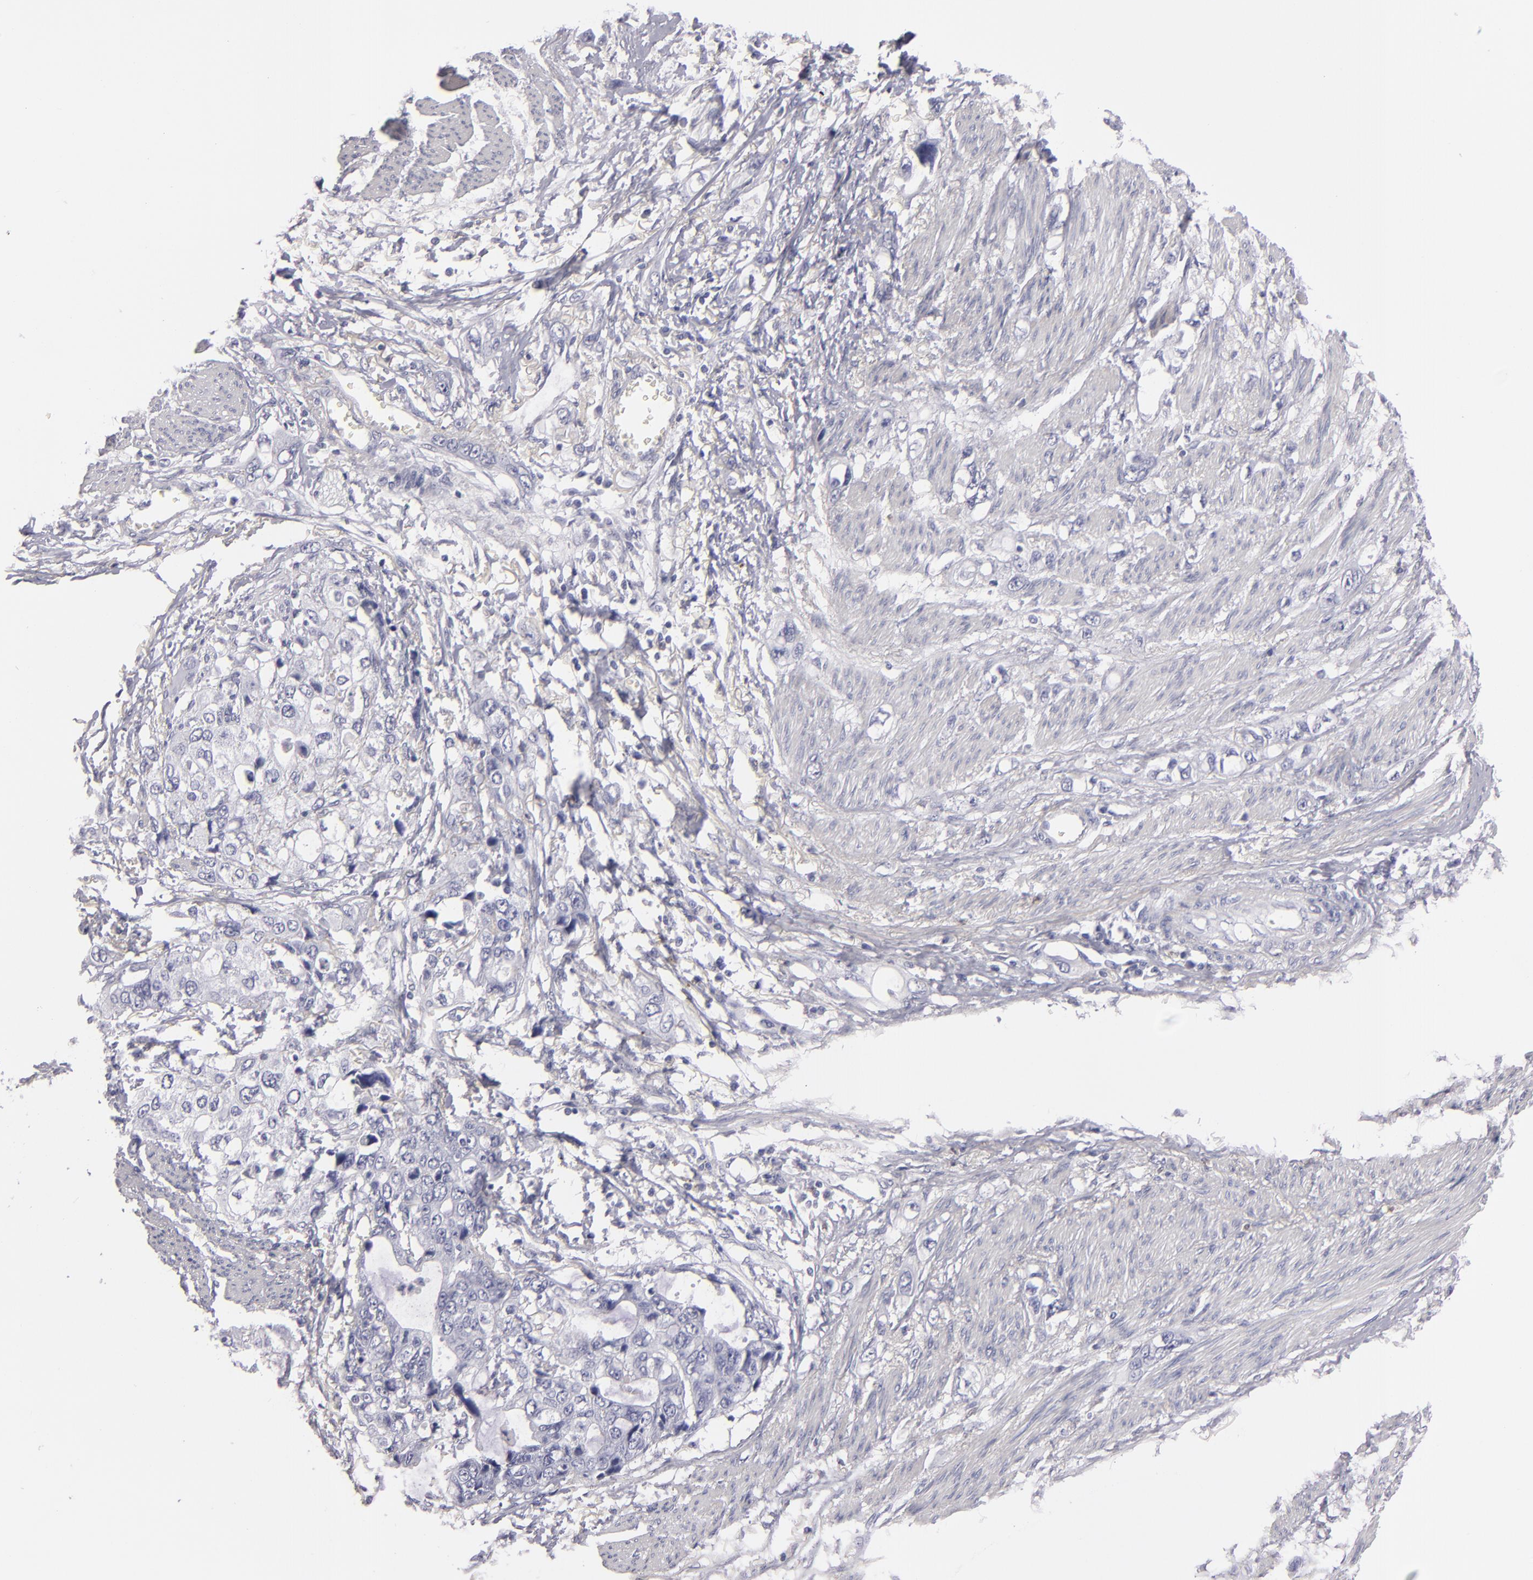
{"staining": {"intensity": "negative", "quantity": "none", "location": "none"}, "tissue": "stomach cancer", "cell_type": "Tumor cells", "image_type": "cancer", "snomed": [{"axis": "morphology", "description": "Adenocarcinoma, NOS"}, {"axis": "topography", "description": "Stomach, upper"}], "caption": "This is an immunohistochemistry (IHC) histopathology image of human adenocarcinoma (stomach). There is no positivity in tumor cells.", "gene": "F13A1", "patient": {"sex": "female", "age": 52}}